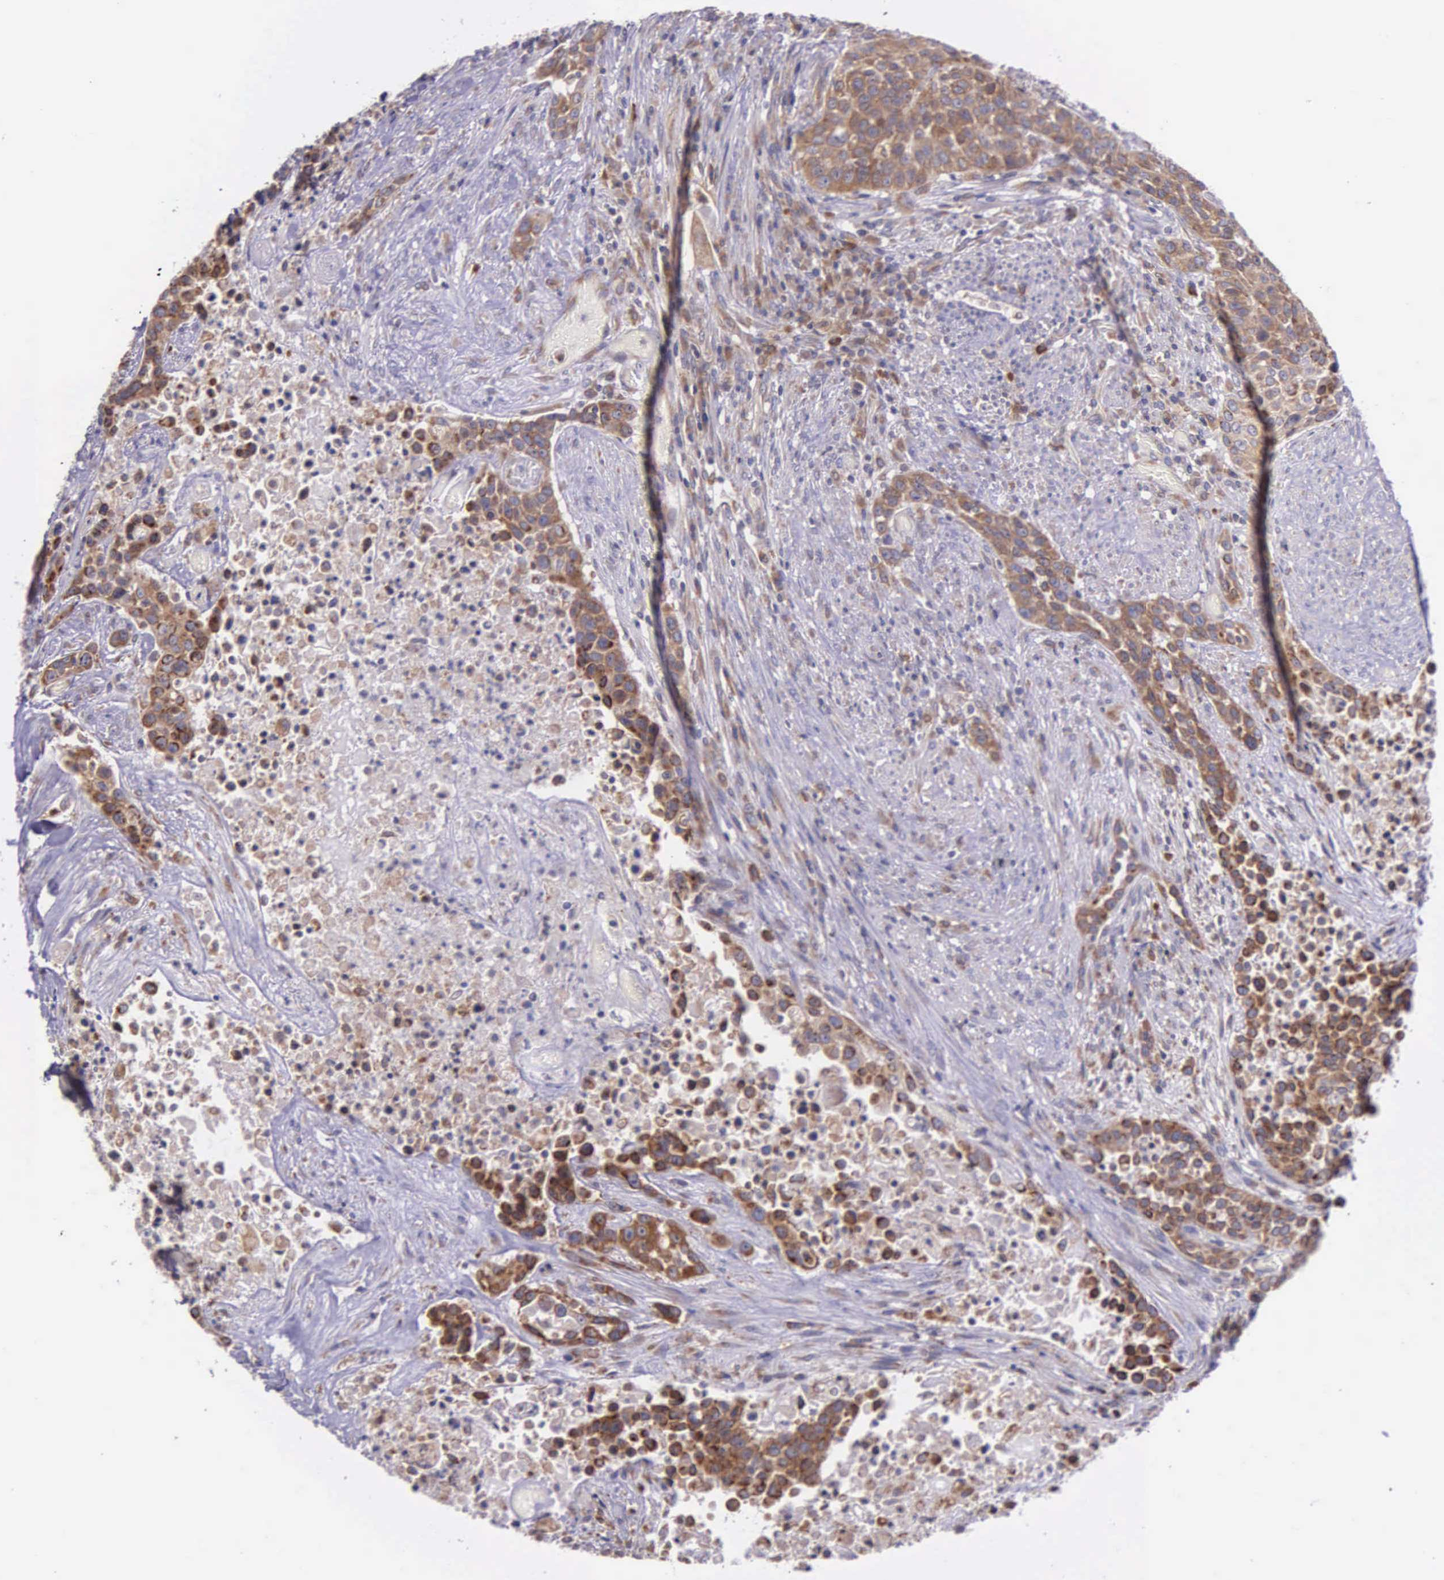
{"staining": {"intensity": "moderate", "quantity": ">75%", "location": "cytoplasmic/membranous"}, "tissue": "urothelial cancer", "cell_type": "Tumor cells", "image_type": "cancer", "snomed": [{"axis": "morphology", "description": "Urothelial carcinoma, High grade"}, {"axis": "topography", "description": "Urinary bladder"}], "caption": "A brown stain highlights moderate cytoplasmic/membranous staining of a protein in human urothelial cancer tumor cells.", "gene": "NSDHL", "patient": {"sex": "male", "age": 74}}